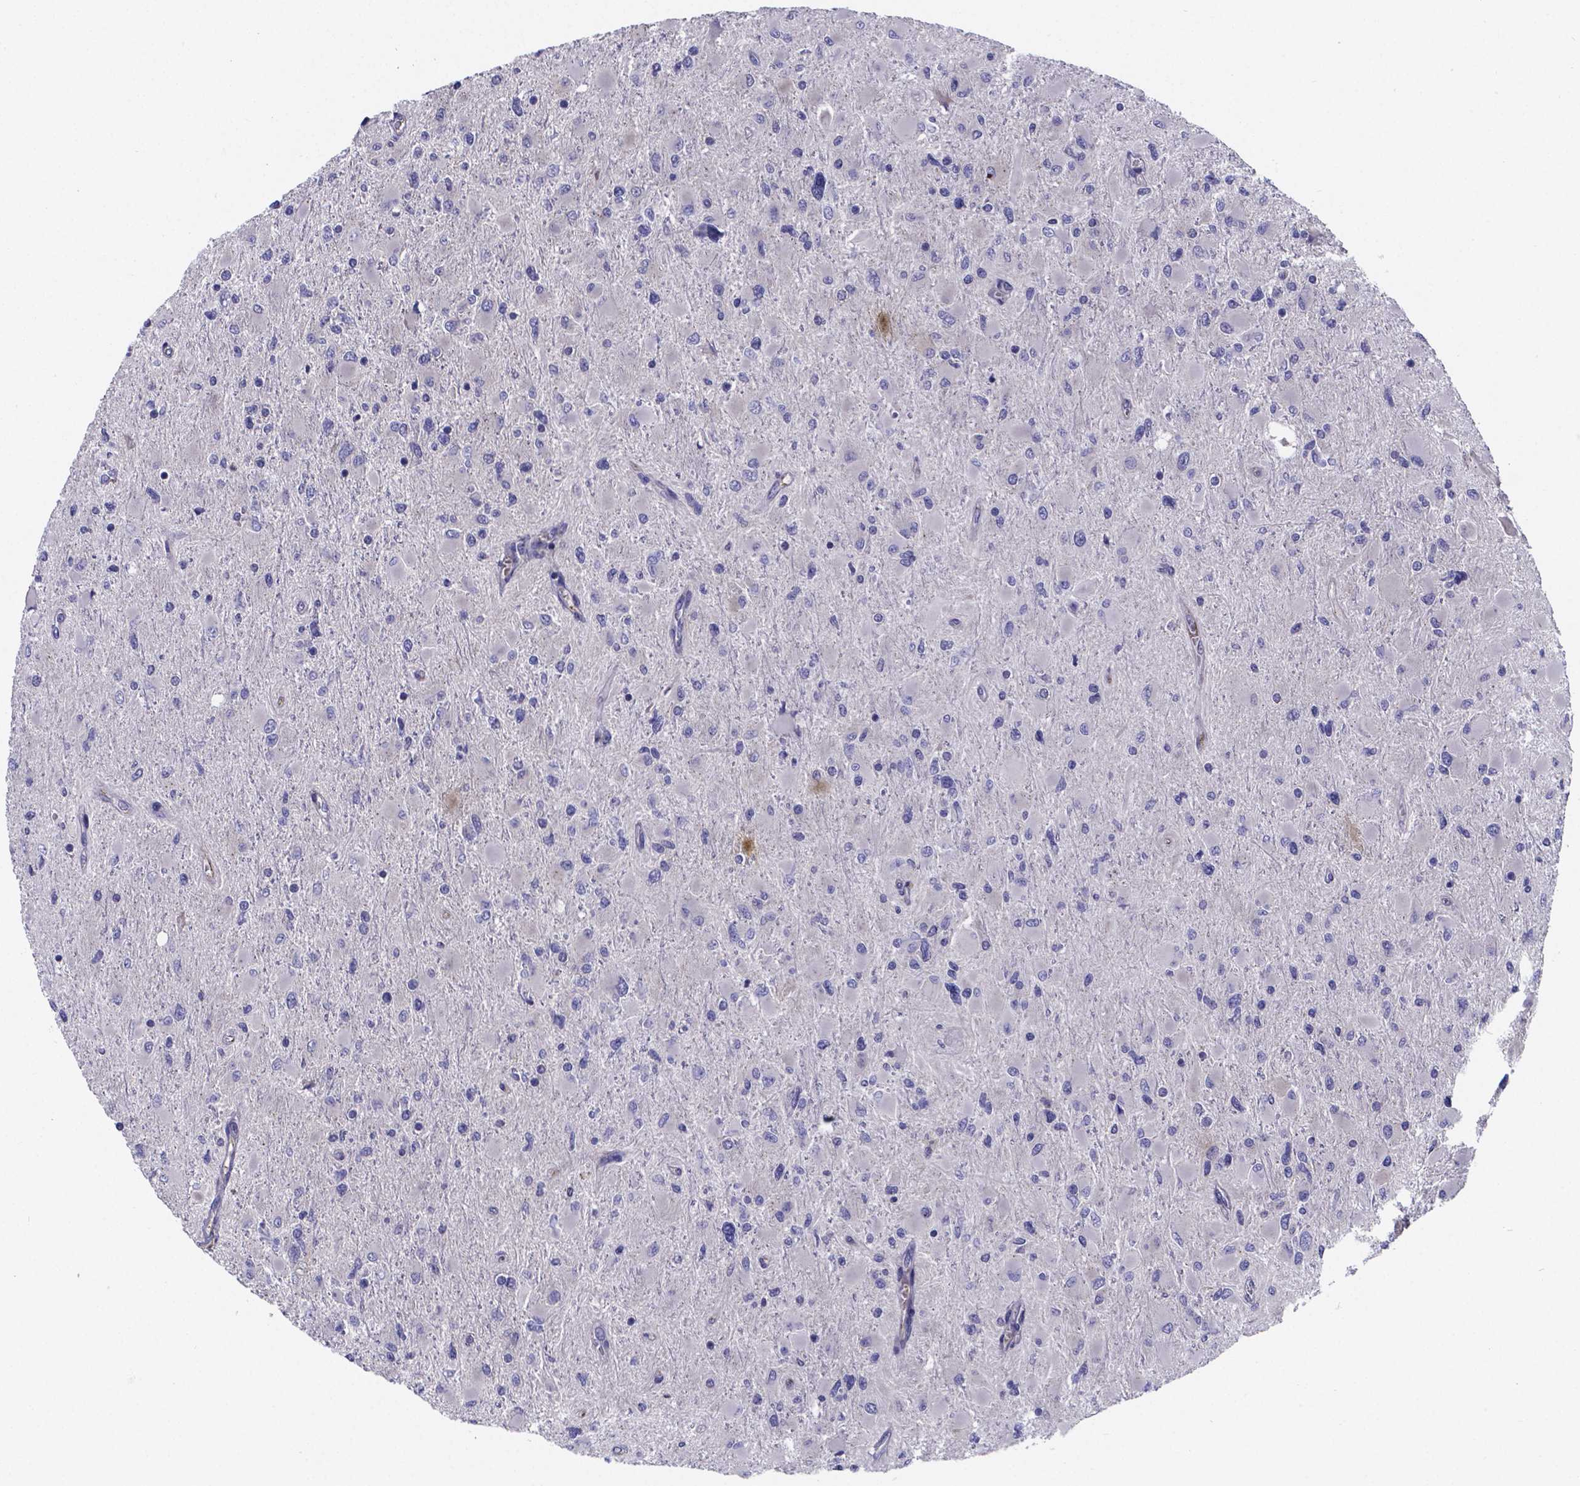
{"staining": {"intensity": "negative", "quantity": "none", "location": "none"}, "tissue": "glioma", "cell_type": "Tumor cells", "image_type": "cancer", "snomed": [{"axis": "morphology", "description": "Glioma, malignant, High grade"}, {"axis": "topography", "description": "Cerebral cortex"}], "caption": "Photomicrograph shows no protein expression in tumor cells of high-grade glioma (malignant) tissue.", "gene": "SFRP4", "patient": {"sex": "female", "age": 36}}